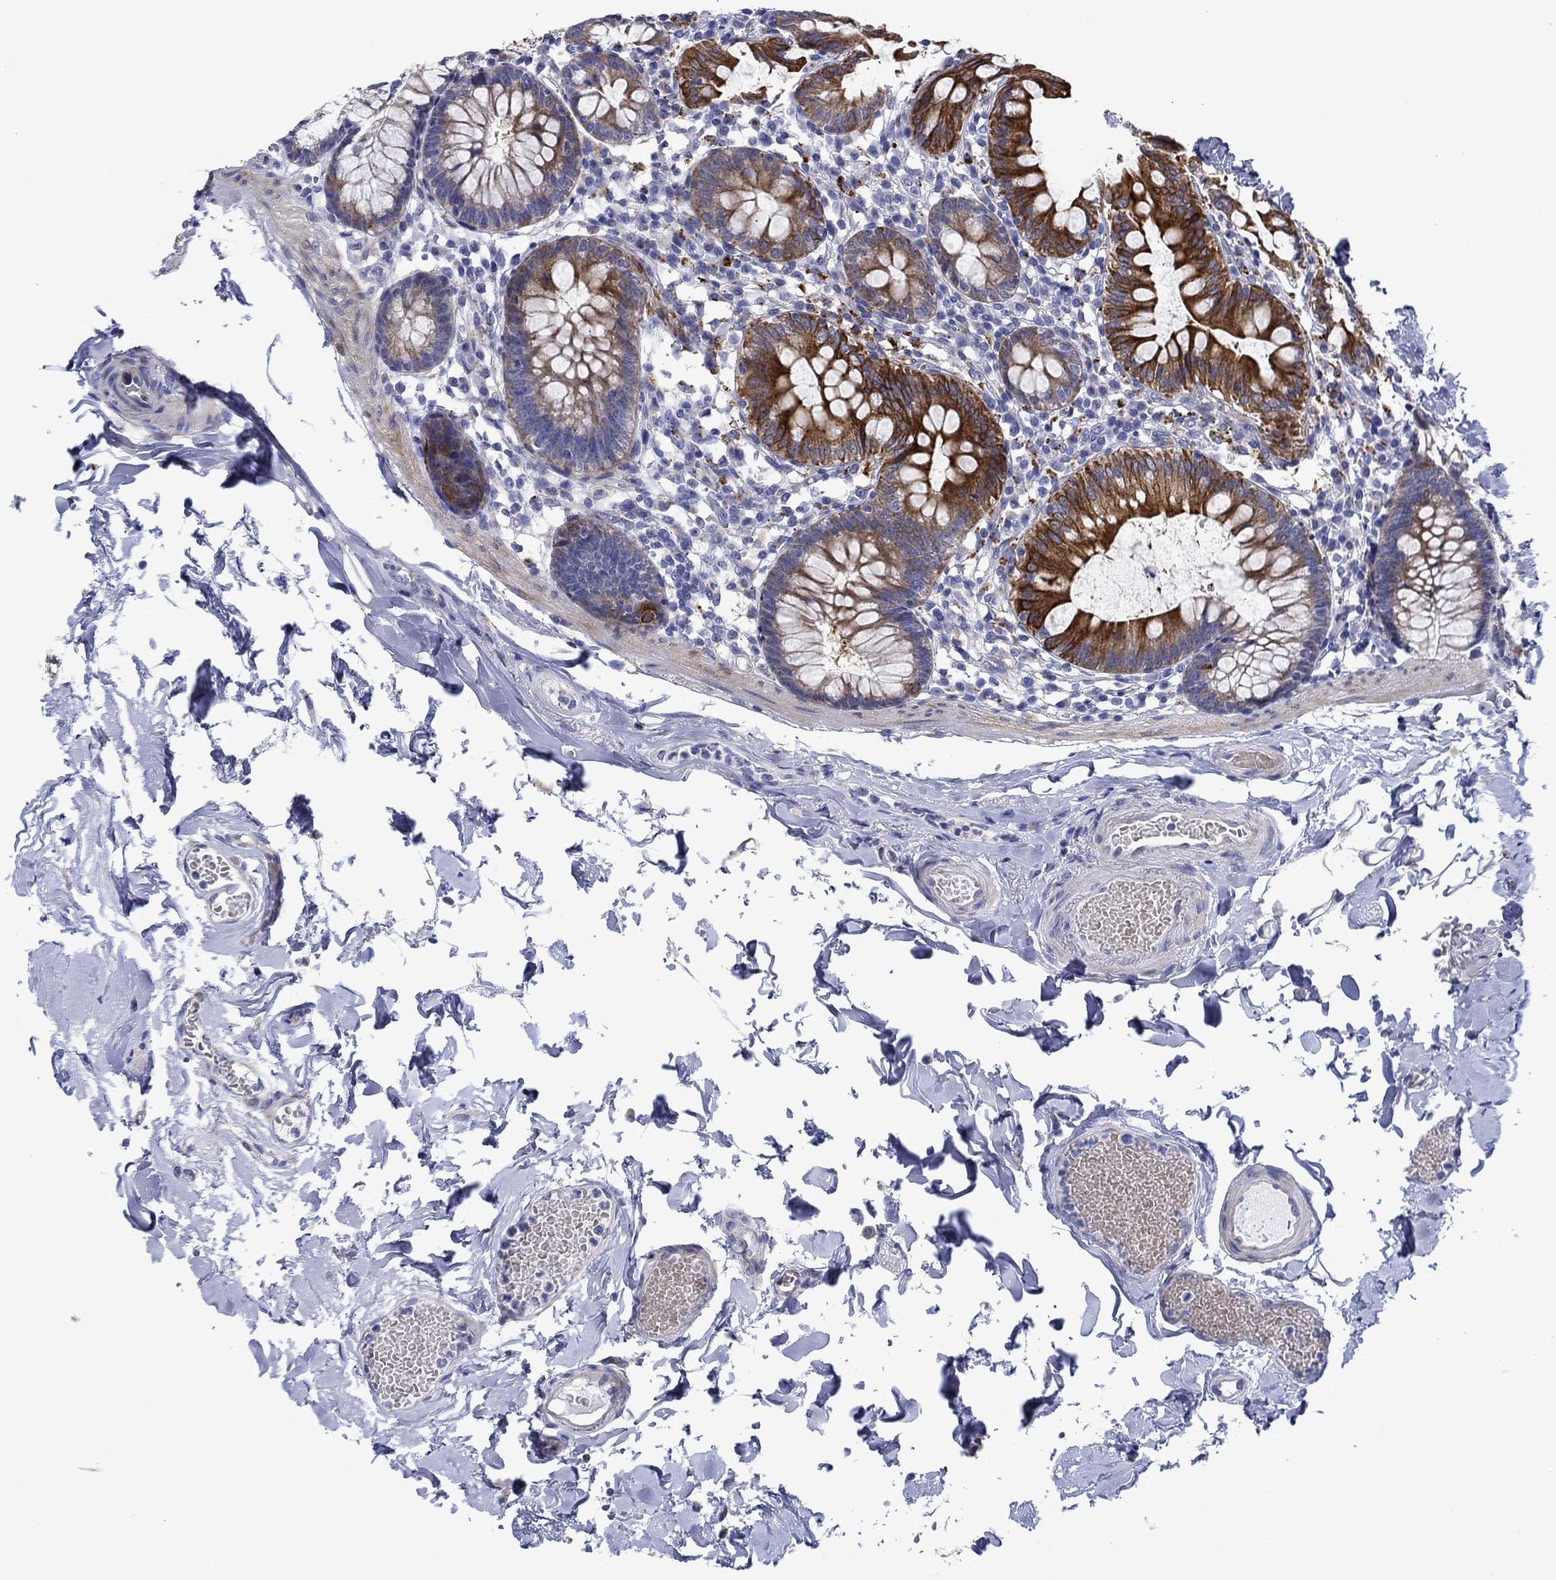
{"staining": {"intensity": "strong", "quantity": "25%-75%", "location": "cytoplasmic/membranous"}, "tissue": "small intestine", "cell_type": "Glandular cells", "image_type": "normal", "snomed": [{"axis": "morphology", "description": "Normal tissue, NOS"}, {"axis": "topography", "description": "Small intestine"}], "caption": "Glandular cells show high levels of strong cytoplasmic/membranous positivity in about 25%-75% of cells in benign small intestine.", "gene": "SVEP1", "patient": {"sex": "female", "age": 90}}